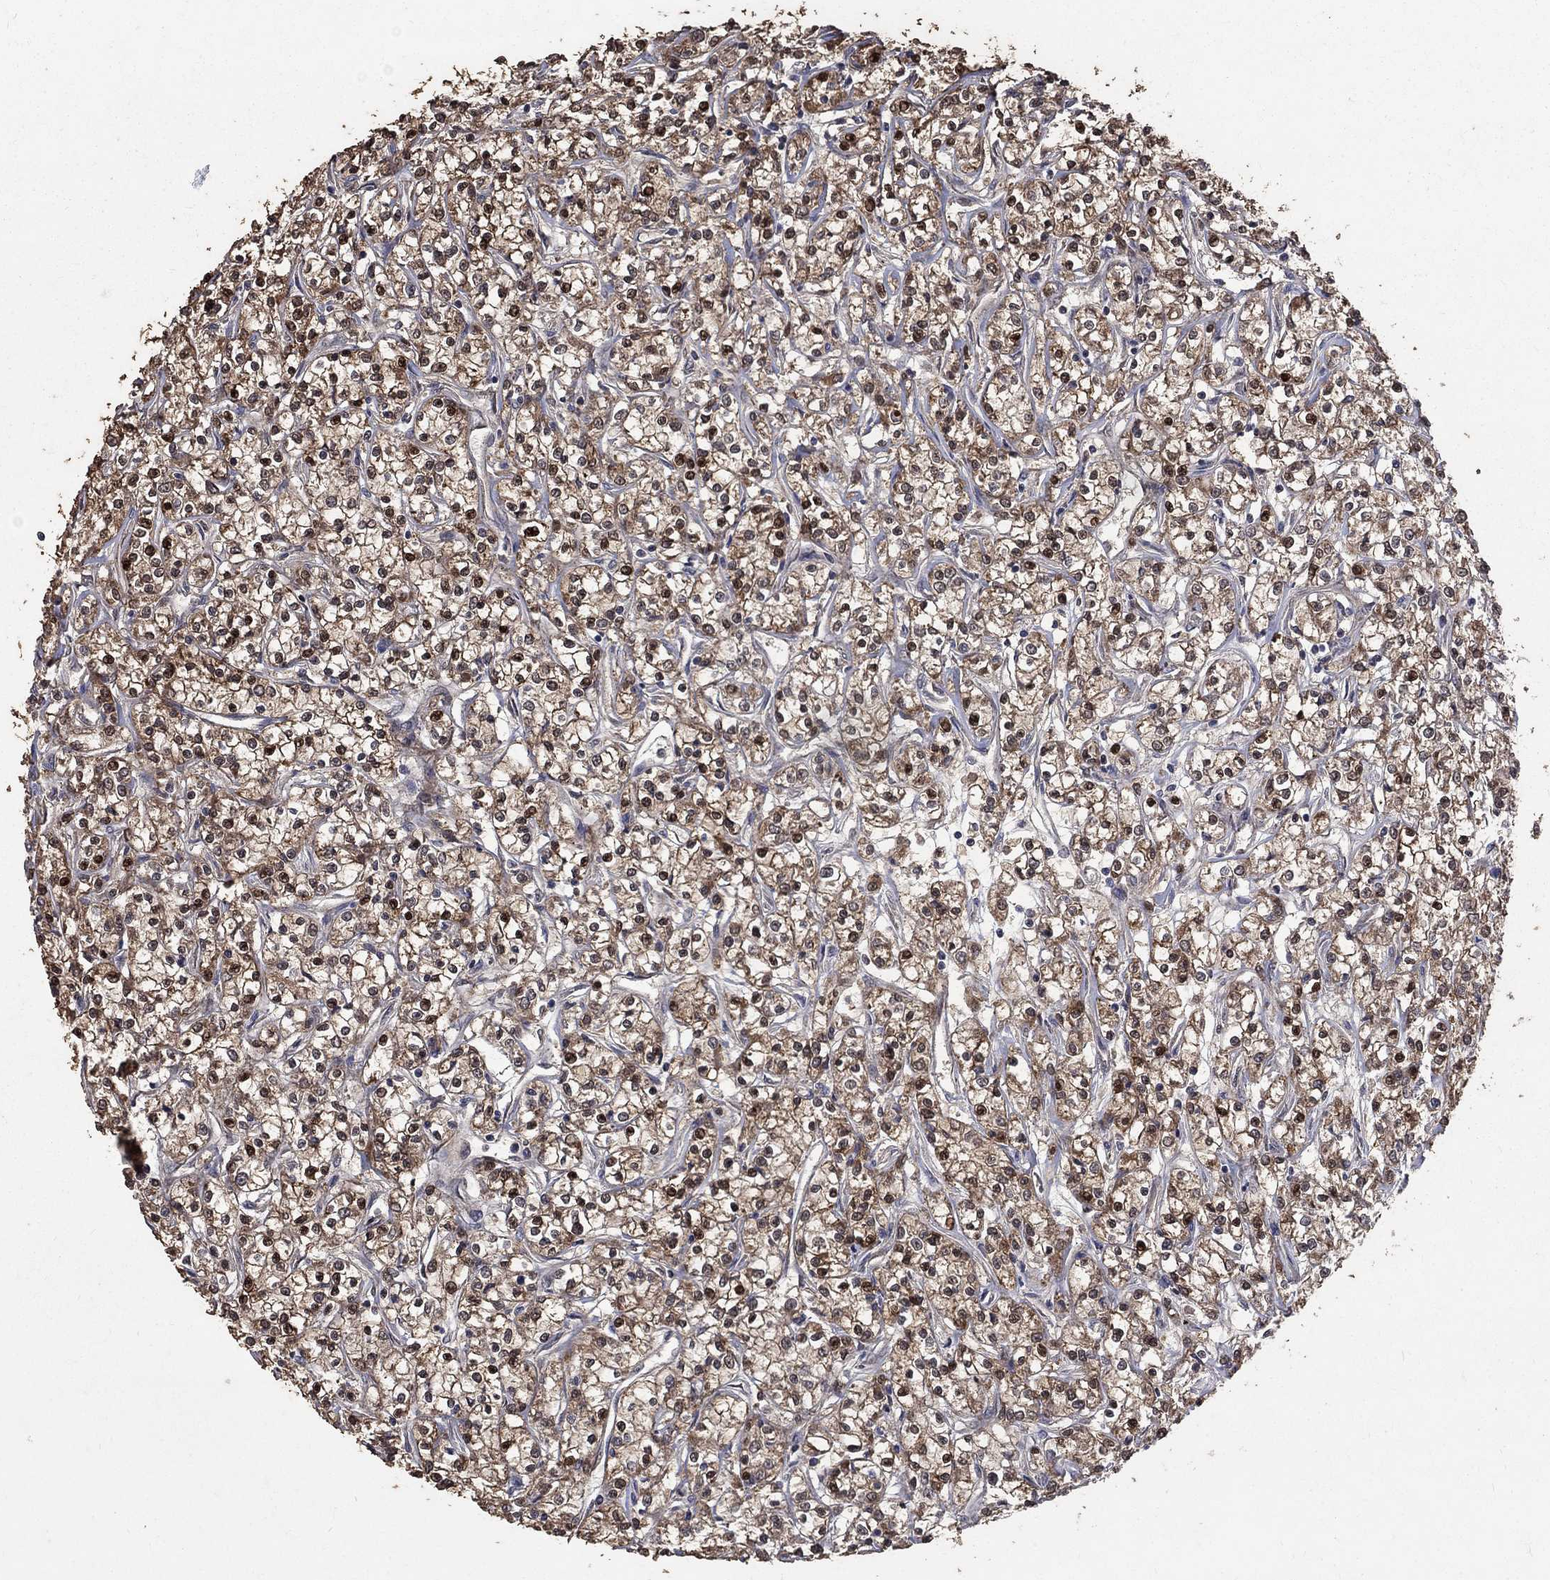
{"staining": {"intensity": "moderate", "quantity": ">75%", "location": "cytoplasmic/membranous,nuclear"}, "tissue": "renal cancer", "cell_type": "Tumor cells", "image_type": "cancer", "snomed": [{"axis": "morphology", "description": "Adenocarcinoma, NOS"}, {"axis": "topography", "description": "Kidney"}], "caption": "A micrograph of adenocarcinoma (renal) stained for a protein shows moderate cytoplasmic/membranous and nuclear brown staining in tumor cells. (DAB = brown stain, brightfield microscopy at high magnification).", "gene": "C17orf75", "patient": {"sex": "female", "age": 59}}